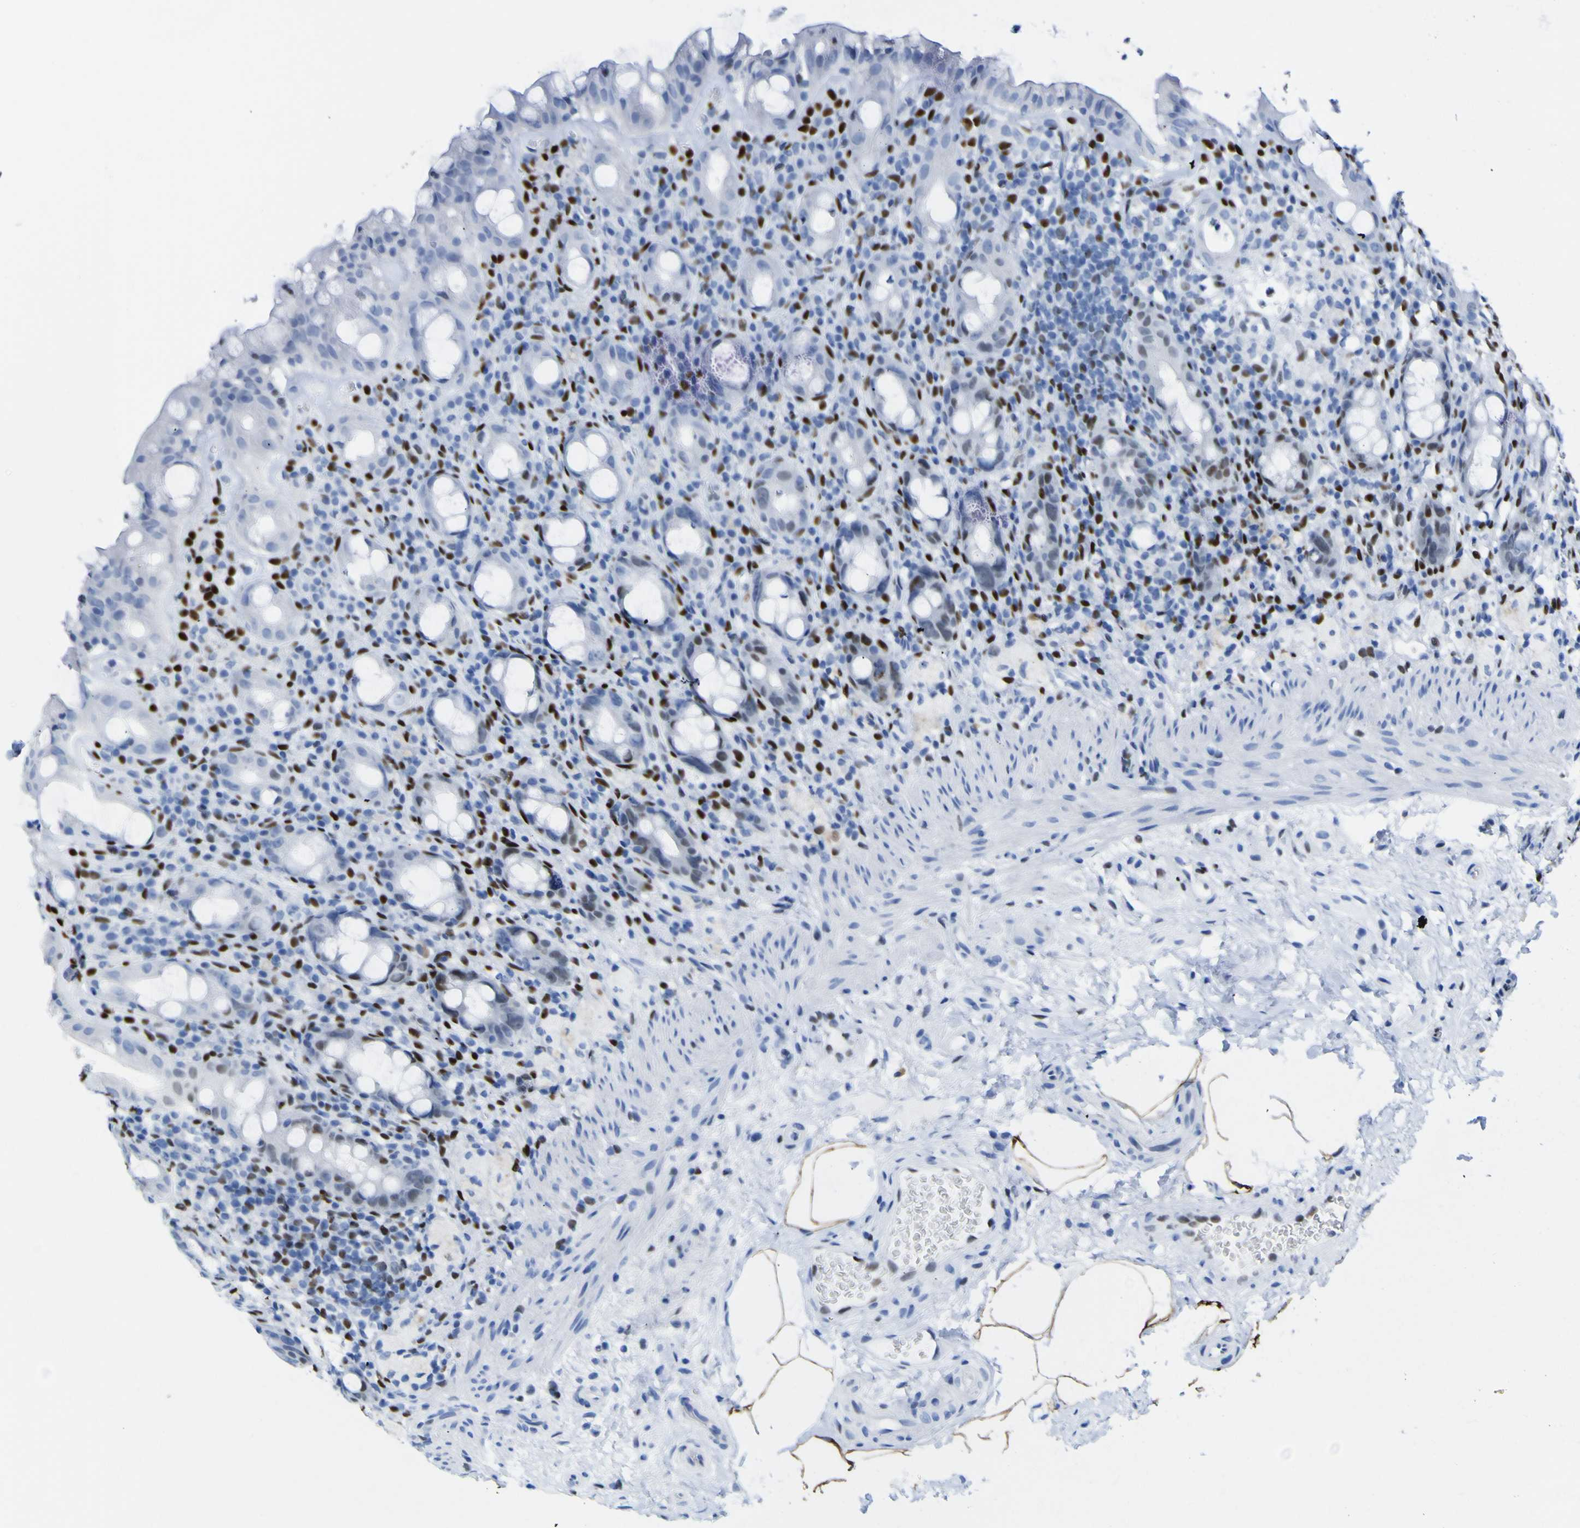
{"staining": {"intensity": "weak", "quantity": "<25%", "location": "nuclear"}, "tissue": "rectum", "cell_type": "Glandular cells", "image_type": "normal", "snomed": [{"axis": "morphology", "description": "Normal tissue, NOS"}, {"axis": "topography", "description": "Rectum"}], "caption": "A photomicrograph of human rectum is negative for staining in glandular cells. The staining is performed using DAB brown chromogen with nuclei counter-stained in using hematoxylin.", "gene": "DACH1", "patient": {"sex": "male", "age": 44}}